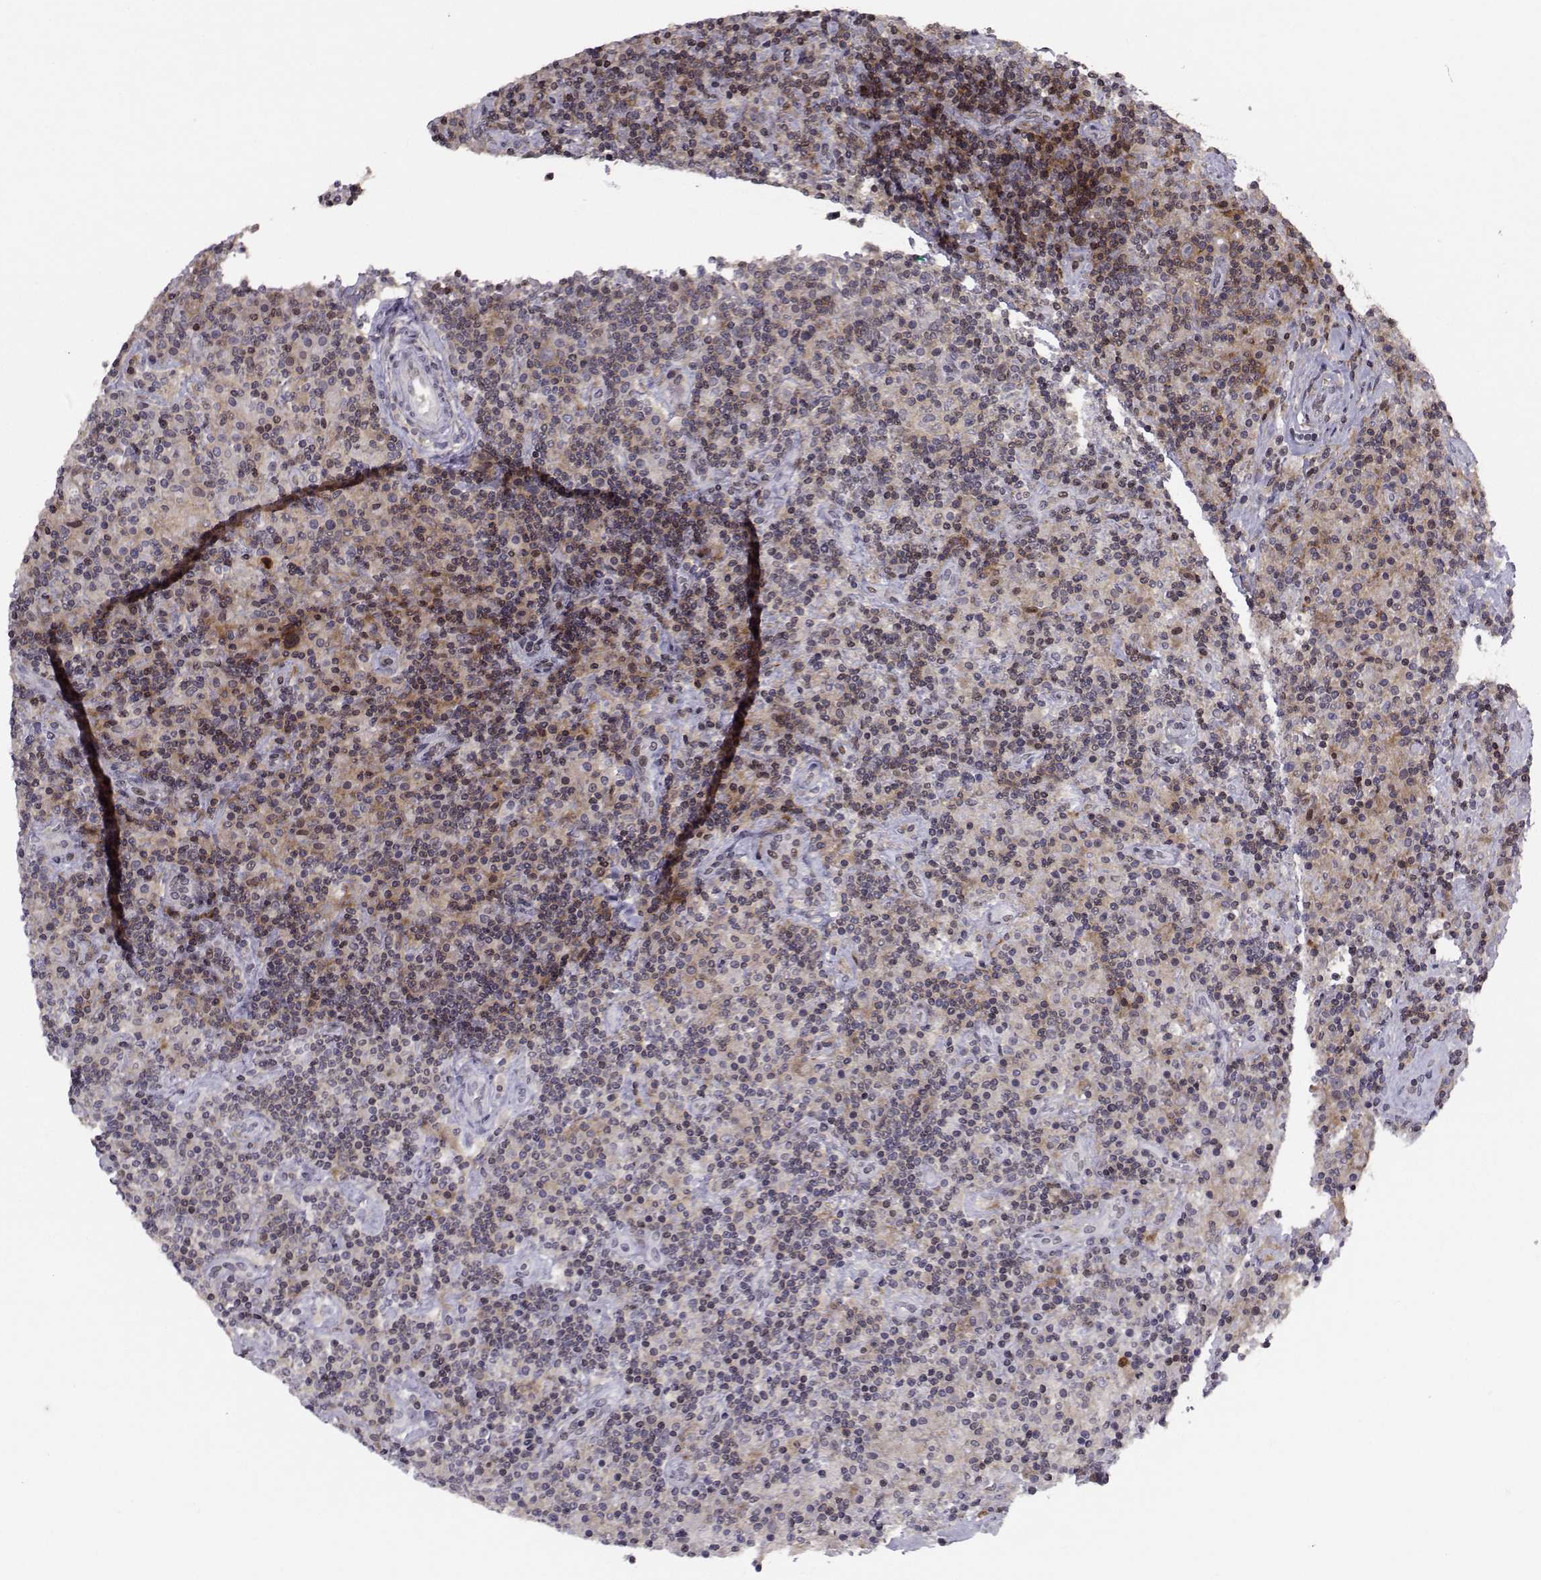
{"staining": {"intensity": "weak", "quantity": ">75%", "location": "cytoplasmic/membranous"}, "tissue": "lymphoma", "cell_type": "Tumor cells", "image_type": "cancer", "snomed": [{"axis": "morphology", "description": "Hodgkin's disease, NOS"}, {"axis": "topography", "description": "Lymph node"}], "caption": "Immunohistochemistry image of human Hodgkin's disease stained for a protein (brown), which shows low levels of weak cytoplasmic/membranous expression in about >75% of tumor cells.", "gene": "PCP4L1", "patient": {"sex": "male", "age": 70}}